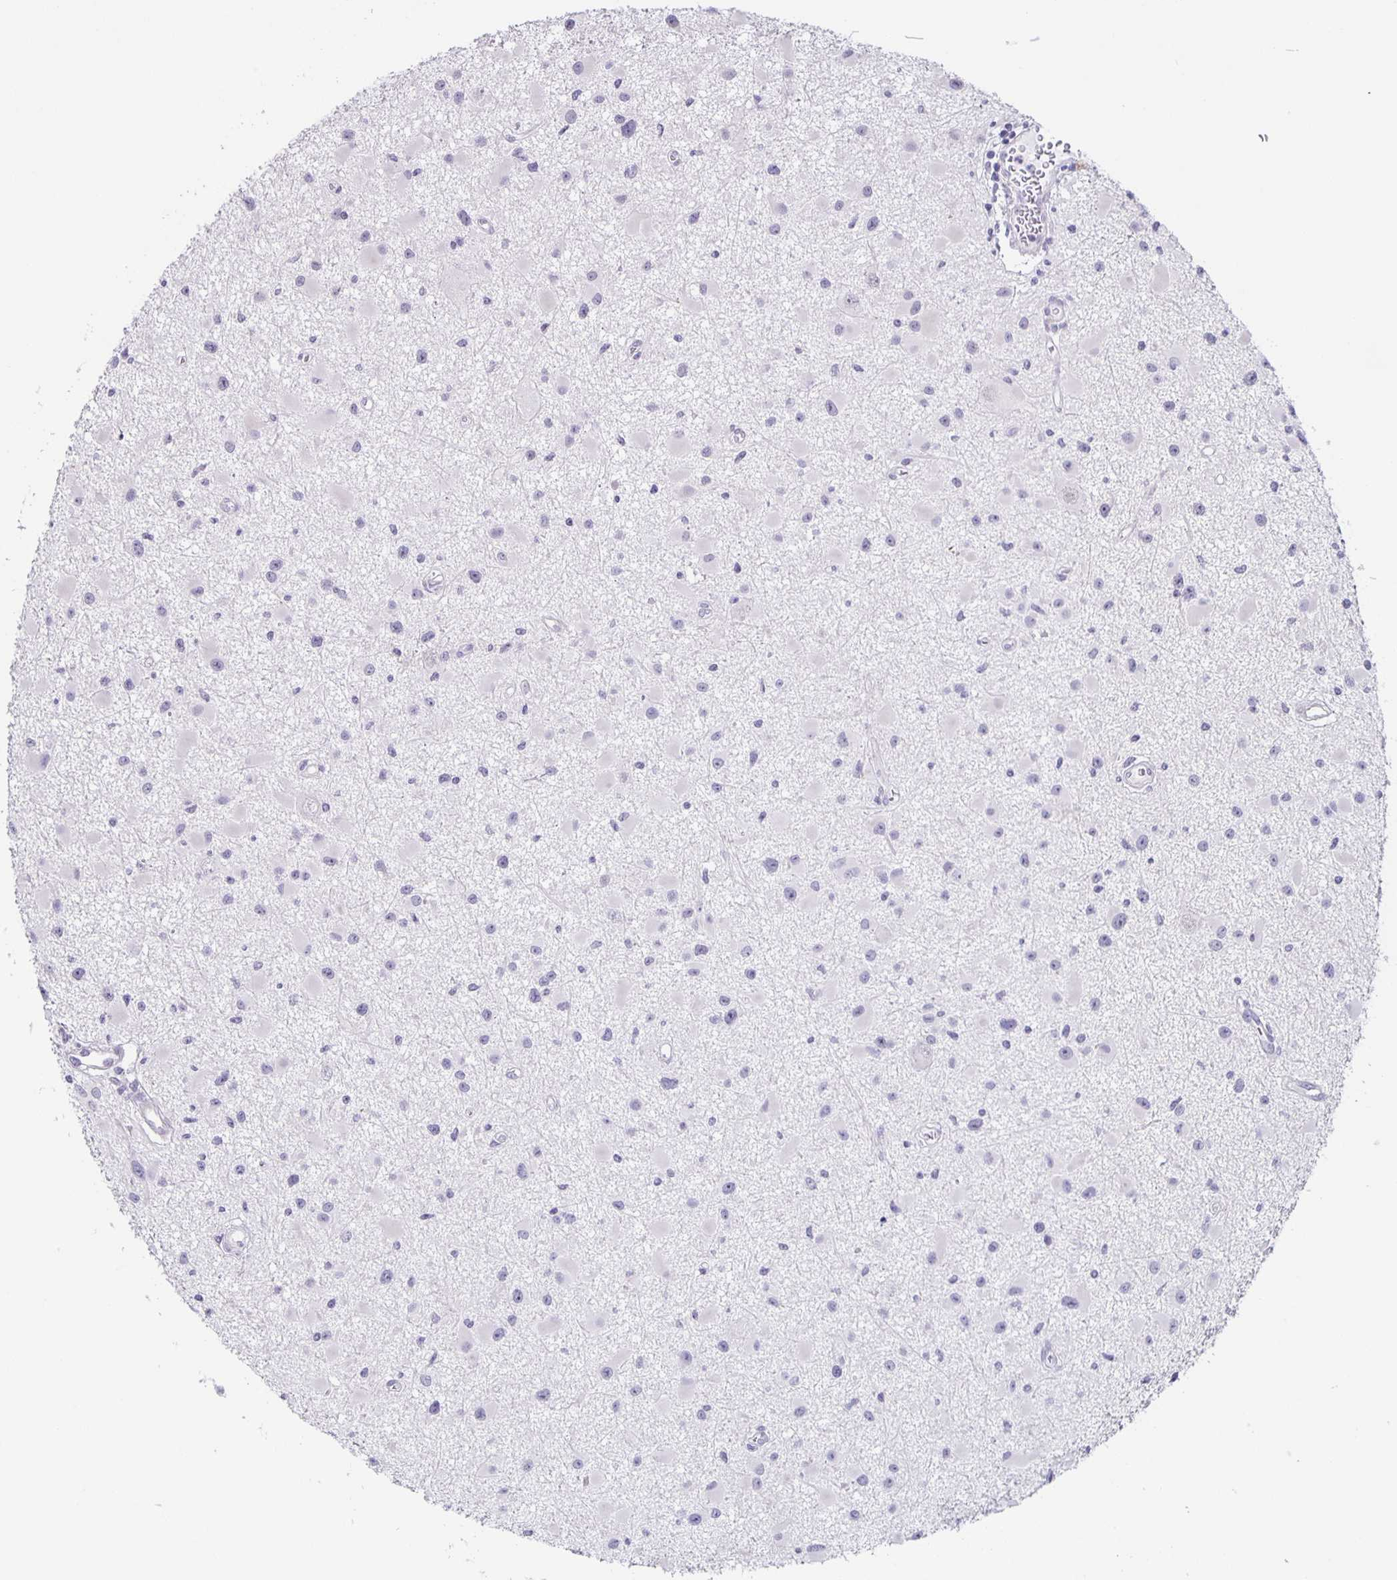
{"staining": {"intensity": "negative", "quantity": "none", "location": "none"}, "tissue": "glioma", "cell_type": "Tumor cells", "image_type": "cancer", "snomed": [{"axis": "morphology", "description": "Glioma, malignant, High grade"}, {"axis": "topography", "description": "Brain"}], "caption": "Malignant high-grade glioma was stained to show a protein in brown. There is no significant positivity in tumor cells.", "gene": "PHRF1", "patient": {"sex": "male", "age": 54}}